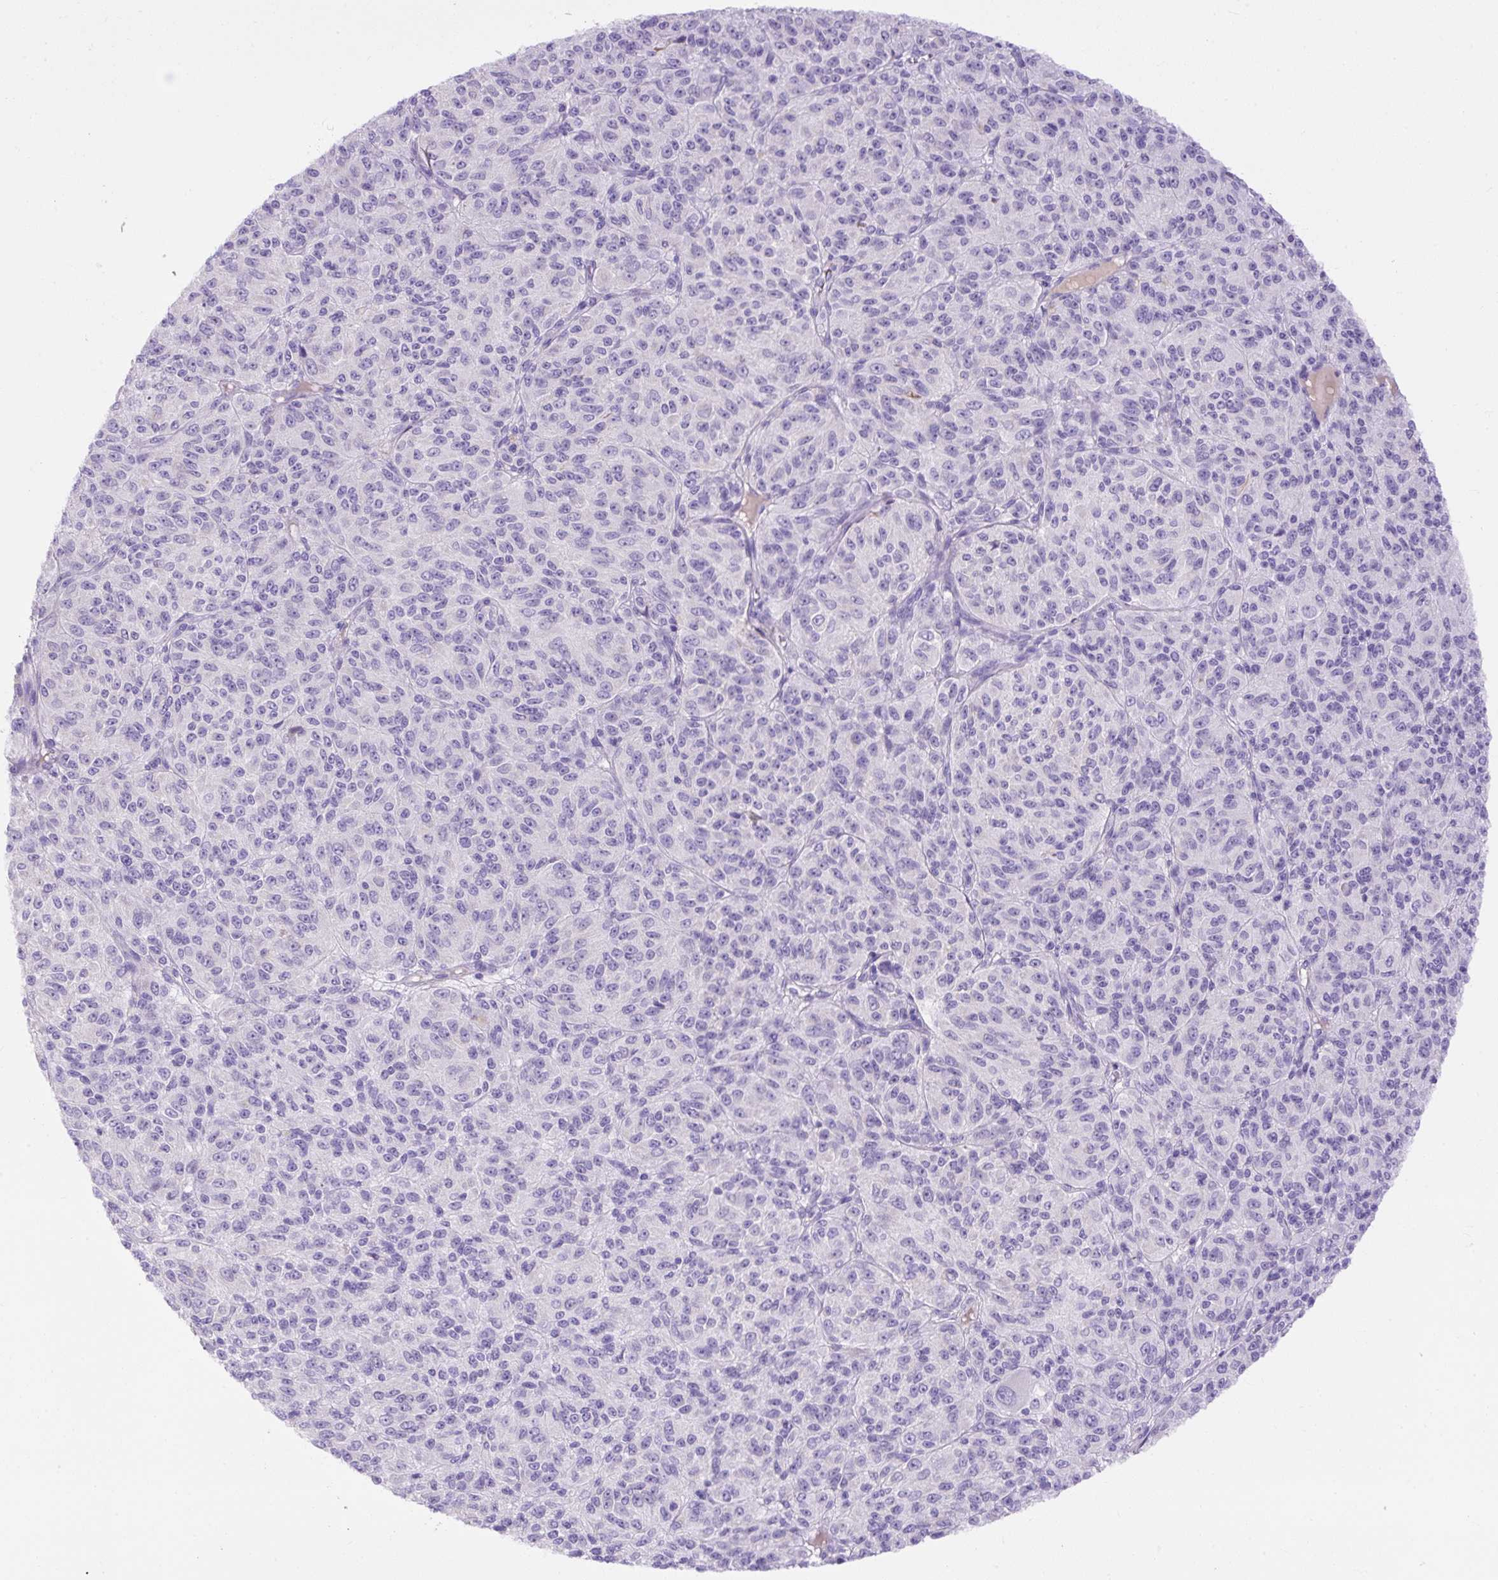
{"staining": {"intensity": "negative", "quantity": "none", "location": "none"}, "tissue": "melanoma", "cell_type": "Tumor cells", "image_type": "cancer", "snomed": [{"axis": "morphology", "description": "Malignant melanoma, Metastatic site"}, {"axis": "topography", "description": "Brain"}], "caption": "DAB (3,3'-diaminobenzidine) immunohistochemical staining of malignant melanoma (metastatic site) demonstrates no significant positivity in tumor cells.", "gene": "SPTBN5", "patient": {"sex": "female", "age": 56}}